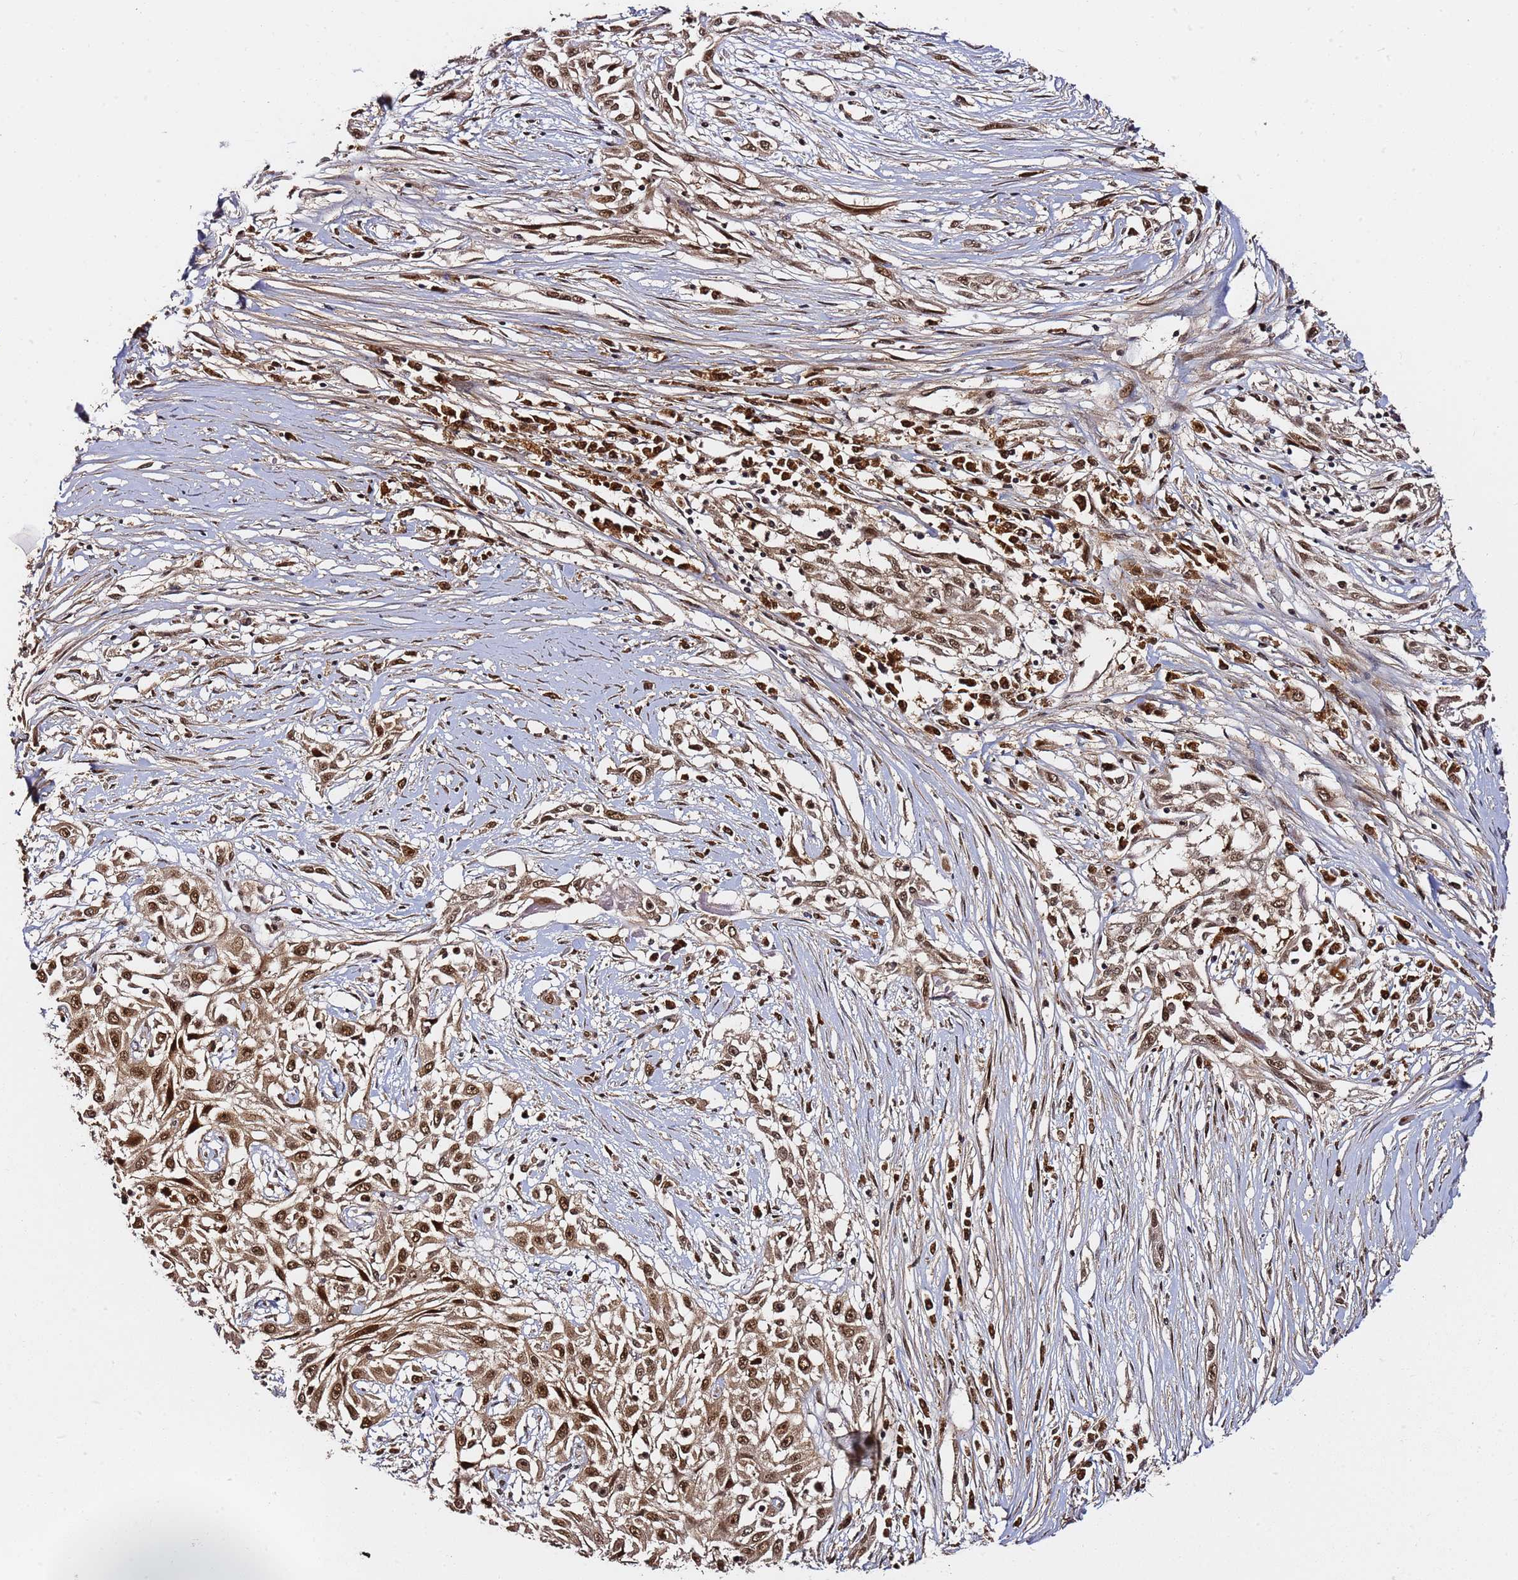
{"staining": {"intensity": "moderate", "quantity": ">75%", "location": "nuclear"}, "tissue": "skin cancer", "cell_type": "Tumor cells", "image_type": "cancer", "snomed": [{"axis": "morphology", "description": "Squamous cell carcinoma, NOS"}, {"axis": "morphology", "description": "Squamous cell carcinoma, metastatic, NOS"}, {"axis": "topography", "description": "Skin"}, {"axis": "topography", "description": "Lymph node"}], "caption": "The image reveals staining of skin cancer (squamous cell carcinoma), revealing moderate nuclear protein staining (brown color) within tumor cells.", "gene": "RGS18", "patient": {"sex": "male", "age": 75}}